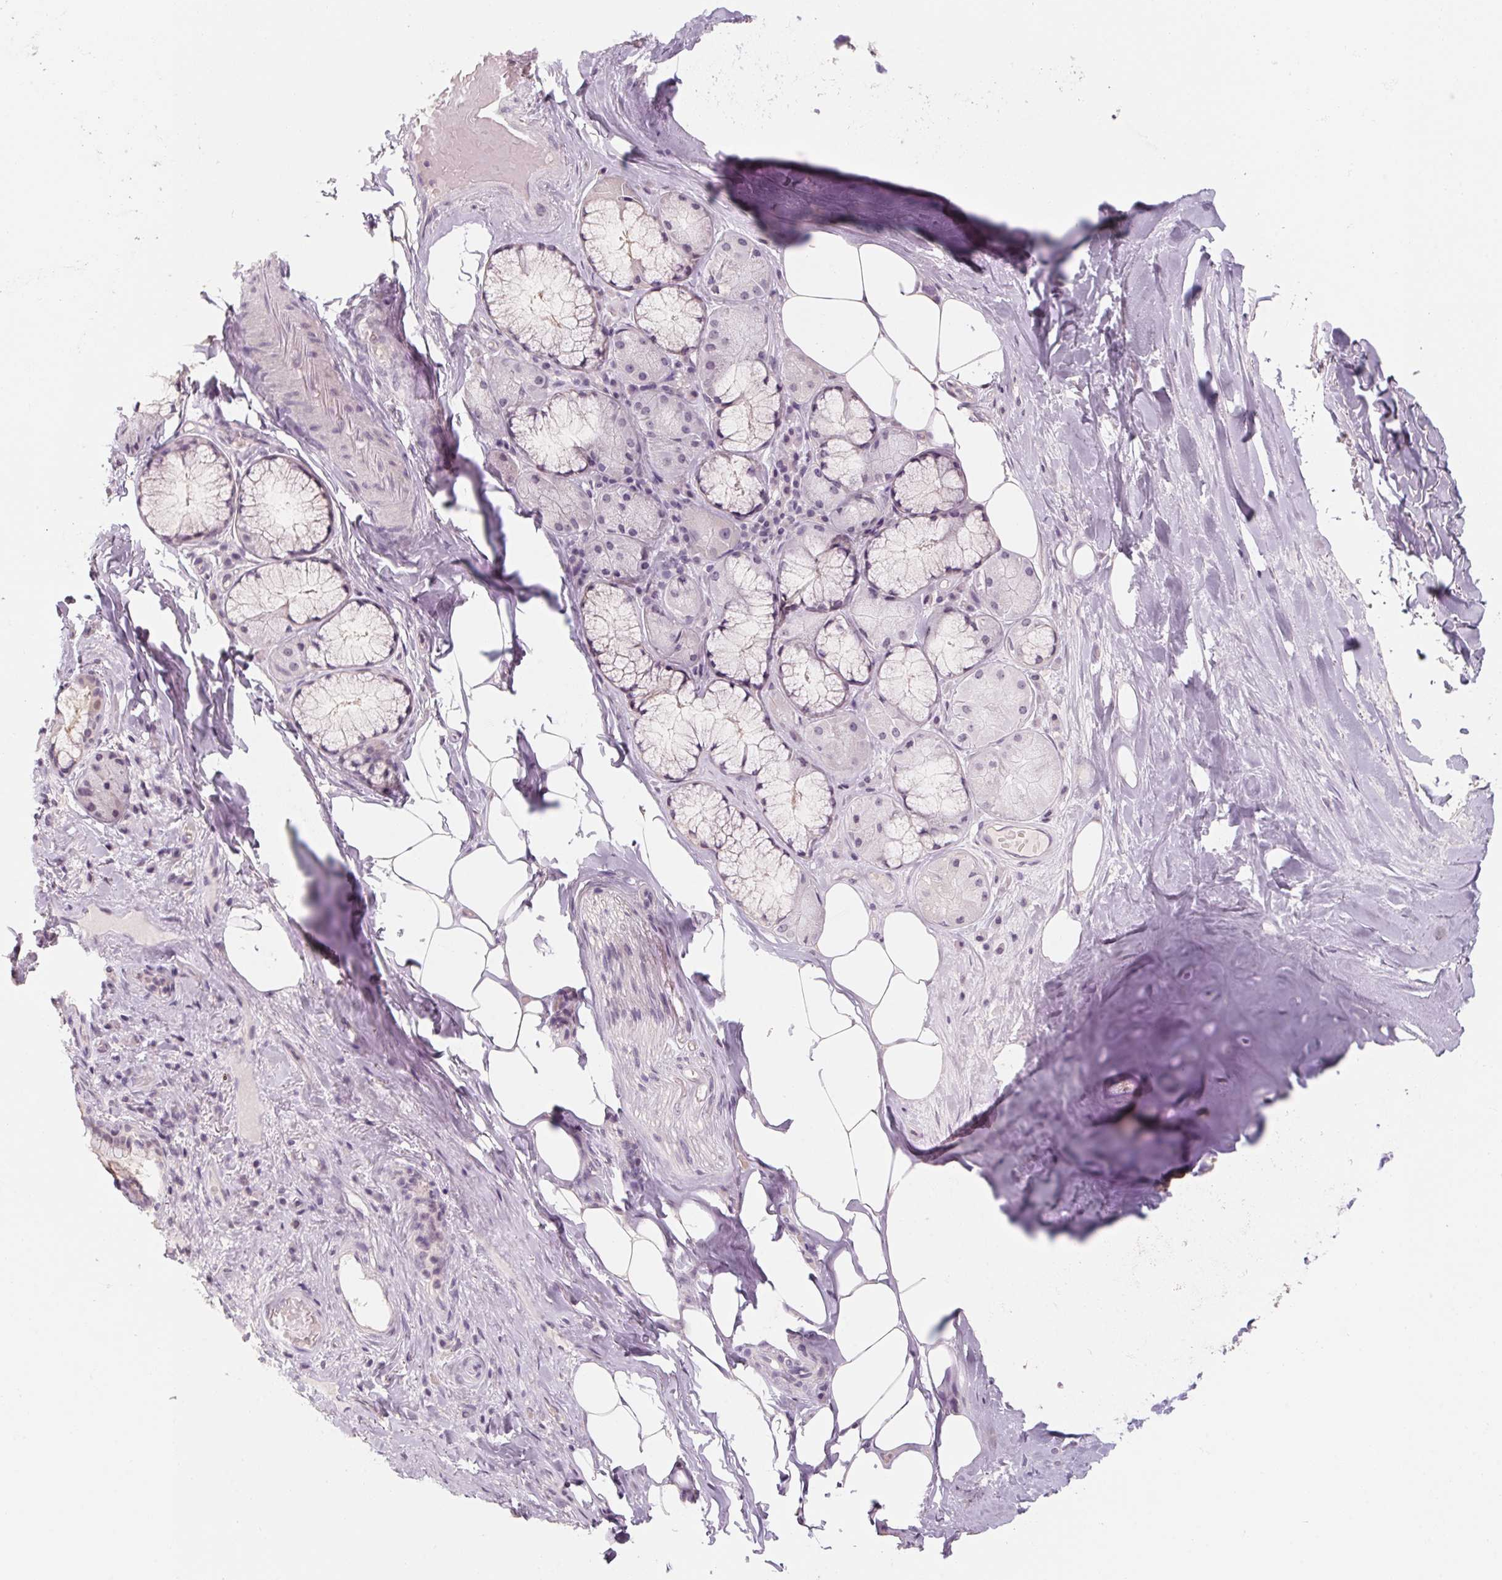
{"staining": {"intensity": "negative", "quantity": "none", "location": "none"}, "tissue": "adipose tissue", "cell_type": "Adipocytes", "image_type": "normal", "snomed": [{"axis": "morphology", "description": "Normal tissue, NOS"}, {"axis": "topography", "description": "Cartilage tissue"}, {"axis": "topography", "description": "Bronchus"}], "caption": "Histopathology image shows no significant protein positivity in adipocytes of normal adipose tissue.", "gene": "CAPZA3", "patient": {"sex": "male", "age": 64}}